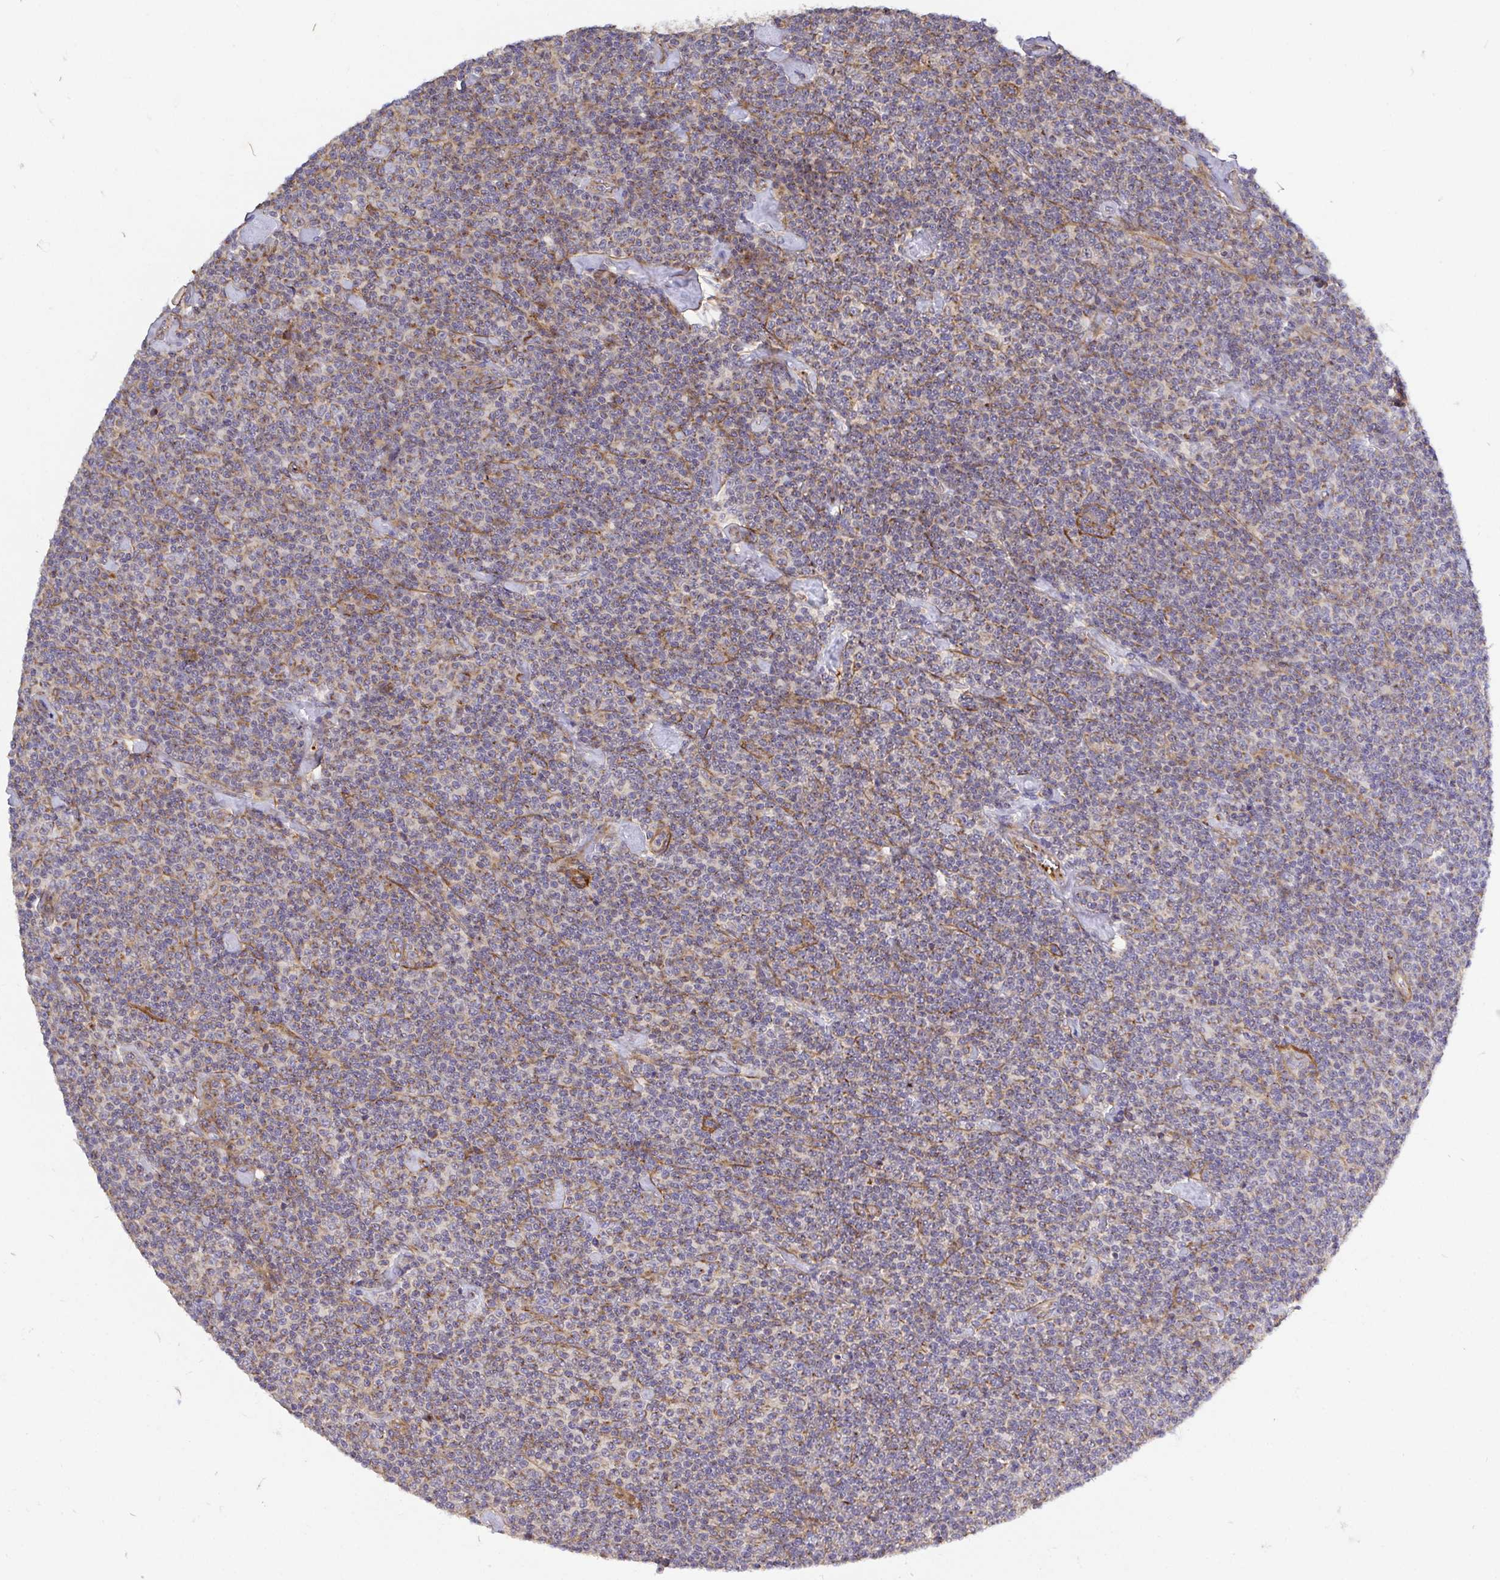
{"staining": {"intensity": "weak", "quantity": "25%-75%", "location": "cytoplasmic/membranous"}, "tissue": "lymphoma", "cell_type": "Tumor cells", "image_type": "cancer", "snomed": [{"axis": "morphology", "description": "Malignant lymphoma, non-Hodgkin's type, Low grade"}, {"axis": "topography", "description": "Lymph node"}], "caption": "Lymphoma tissue displays weak cytoplasmic/membranous expression in about 25%-75% of tumor cells The staining was performed using DAB (3,3'-diaminobenzidine) to visualize the protein expression in brown, while the nuclei were stained in blue with hematoxylin (Magnification: 20x).", "gene": "TM9SF4", "patient": {"sex": "male", "age": 81}}